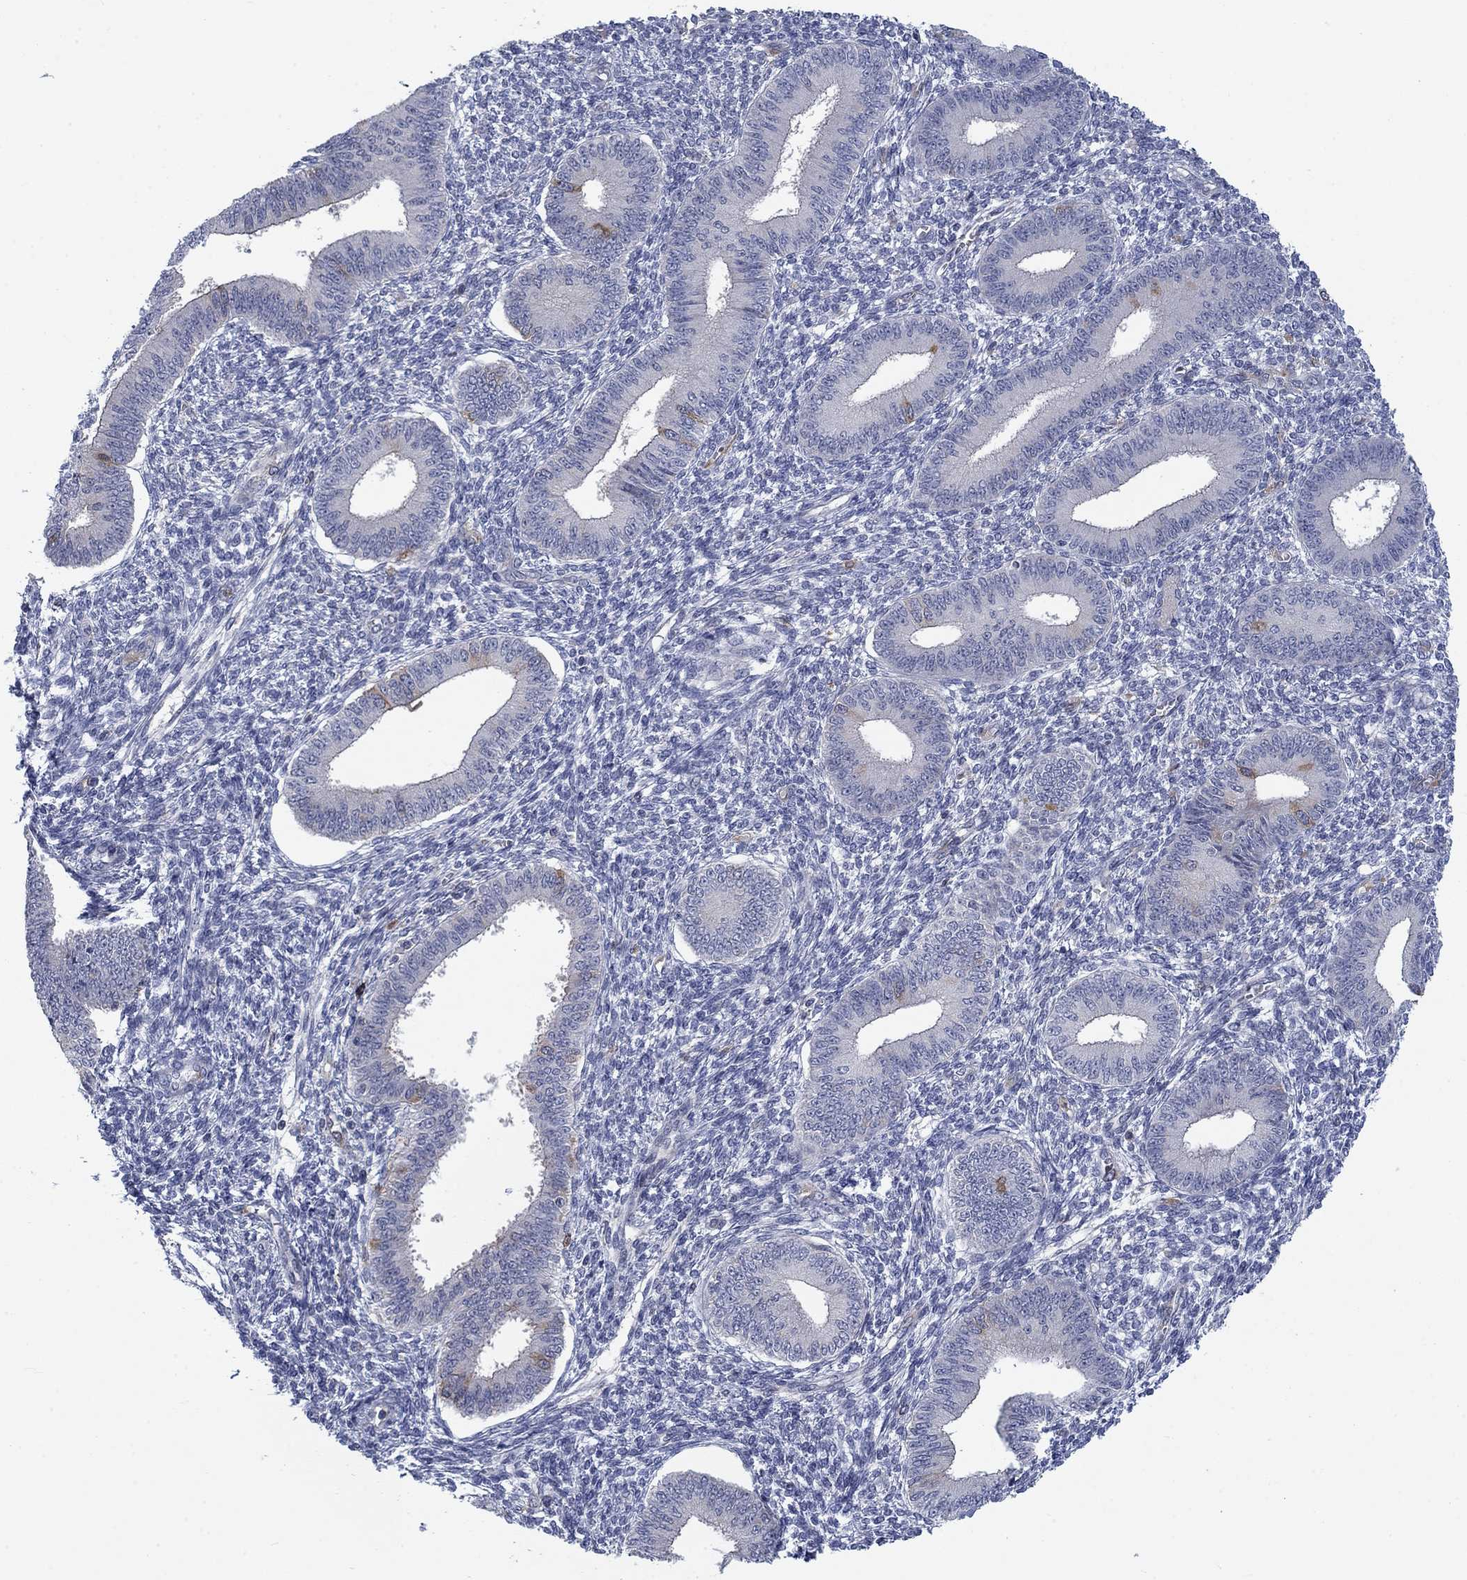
{"staining": {"intensity": "negative", "quantity": "none", "location": "none"}, "tissue": "endometrium", "cell_type": "Cells in endometrial stroma", "image_type": "normal", "snomed": [{"axis": "morphology", "description": "Normal tissue, NOS"}, {"axis": "topography", "description": "Endometrium"}], "caption": "DAB immunohistochemical staining of unremarkable endometrium exhibits no significant expression in cells in endometrial stroma. (DAB immunohistochemistry, high magnification).", "gene": "KIF15", "patient": {"sex": "female", "age": 42}}